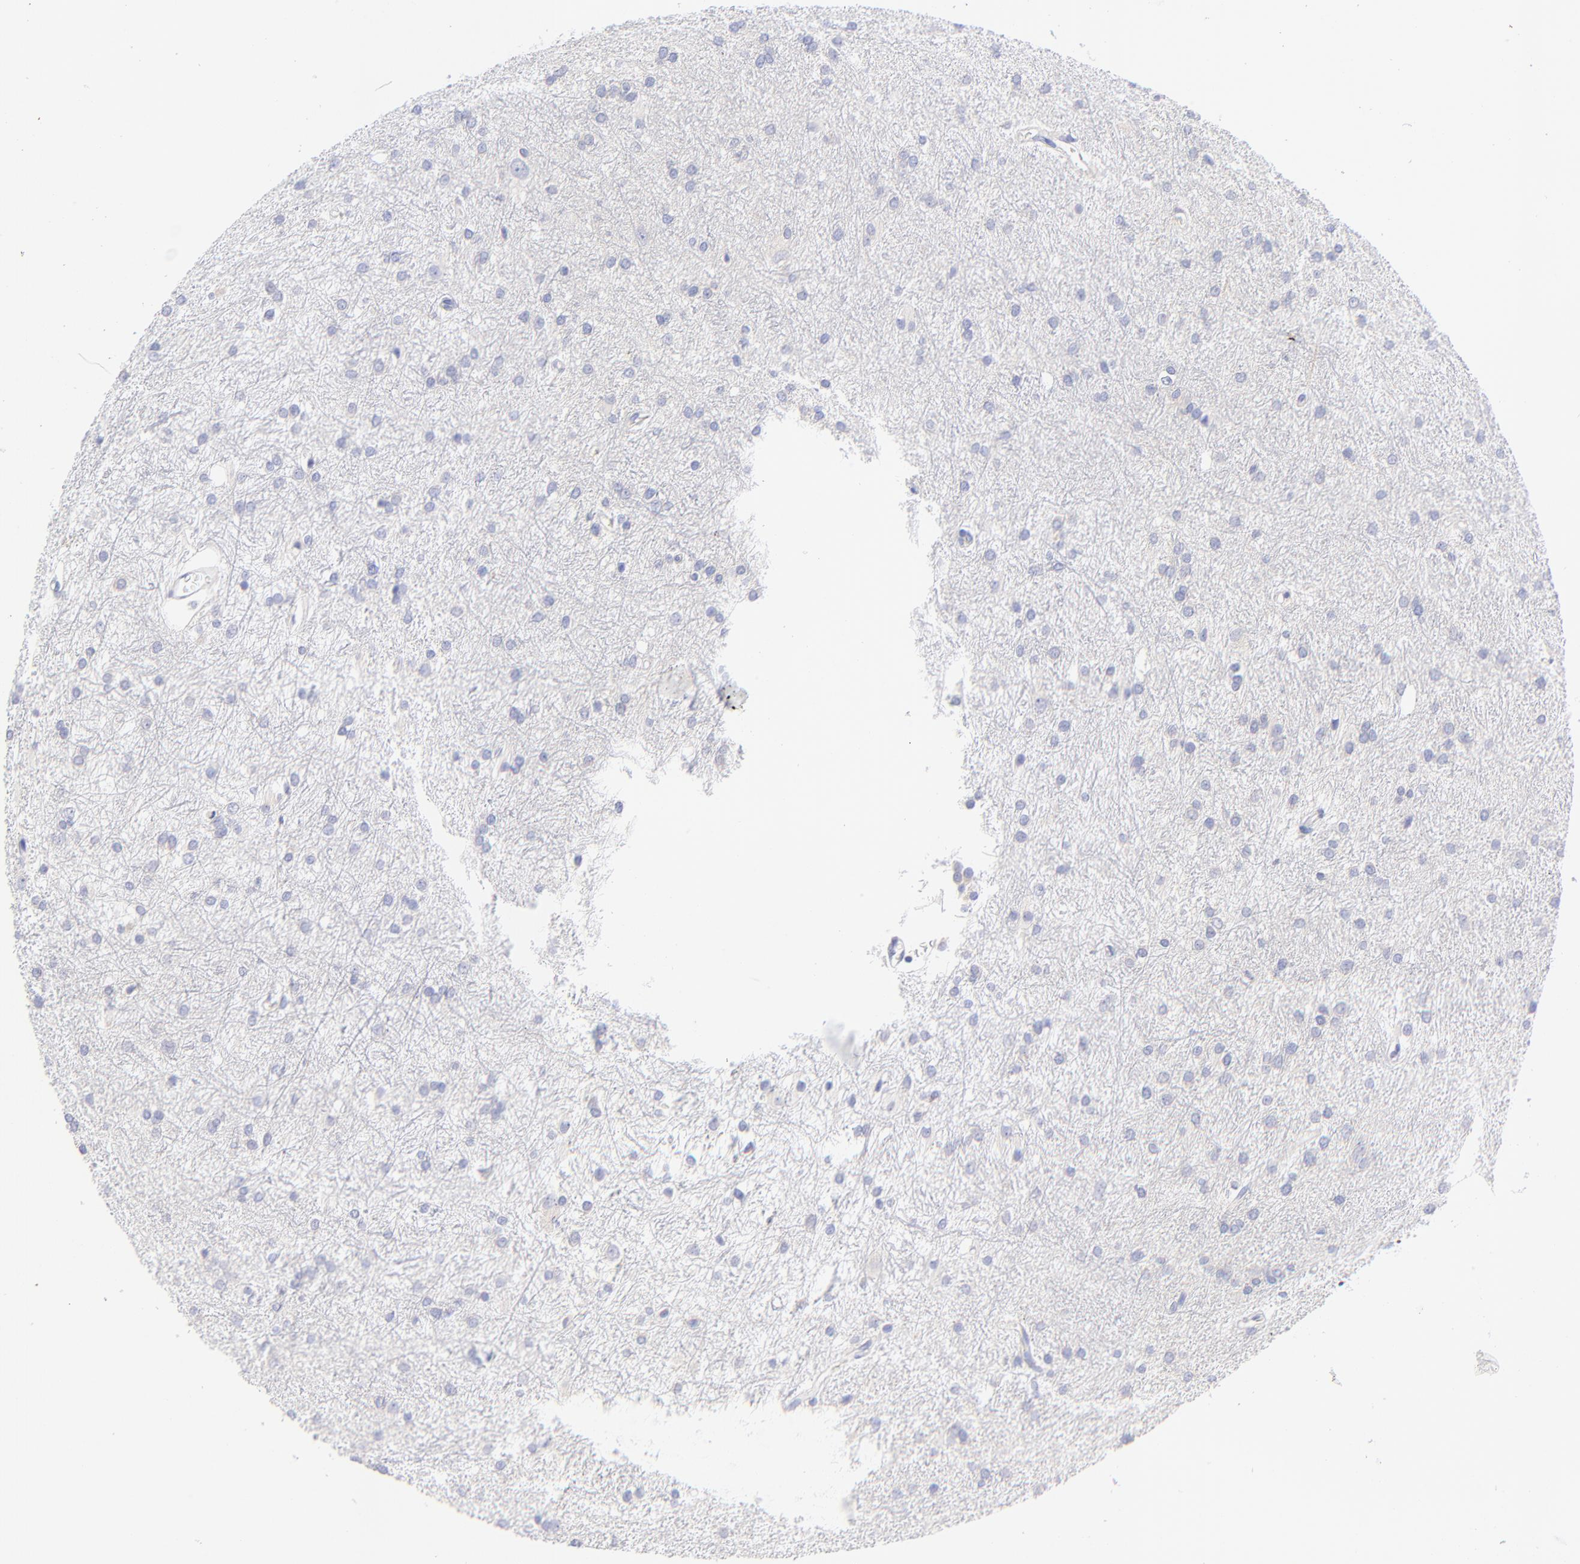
{"staining": {"intensity": "negative", "quantity": "none", "location": "none"}, "tissue": "glioma", "cell_type": "Tumor cells", "image_type": "cancer", "snomed": [{"axis": "morphology", "description": "Glioma, malignant, High grade"}, {"axis": "topography", "description": "Brain"}], "caption": "Human glioma stained for a protein using IHC displays no staining in tumor cells.", "gene": "EBP", "patient": {"sex": "female", "age": 50}}